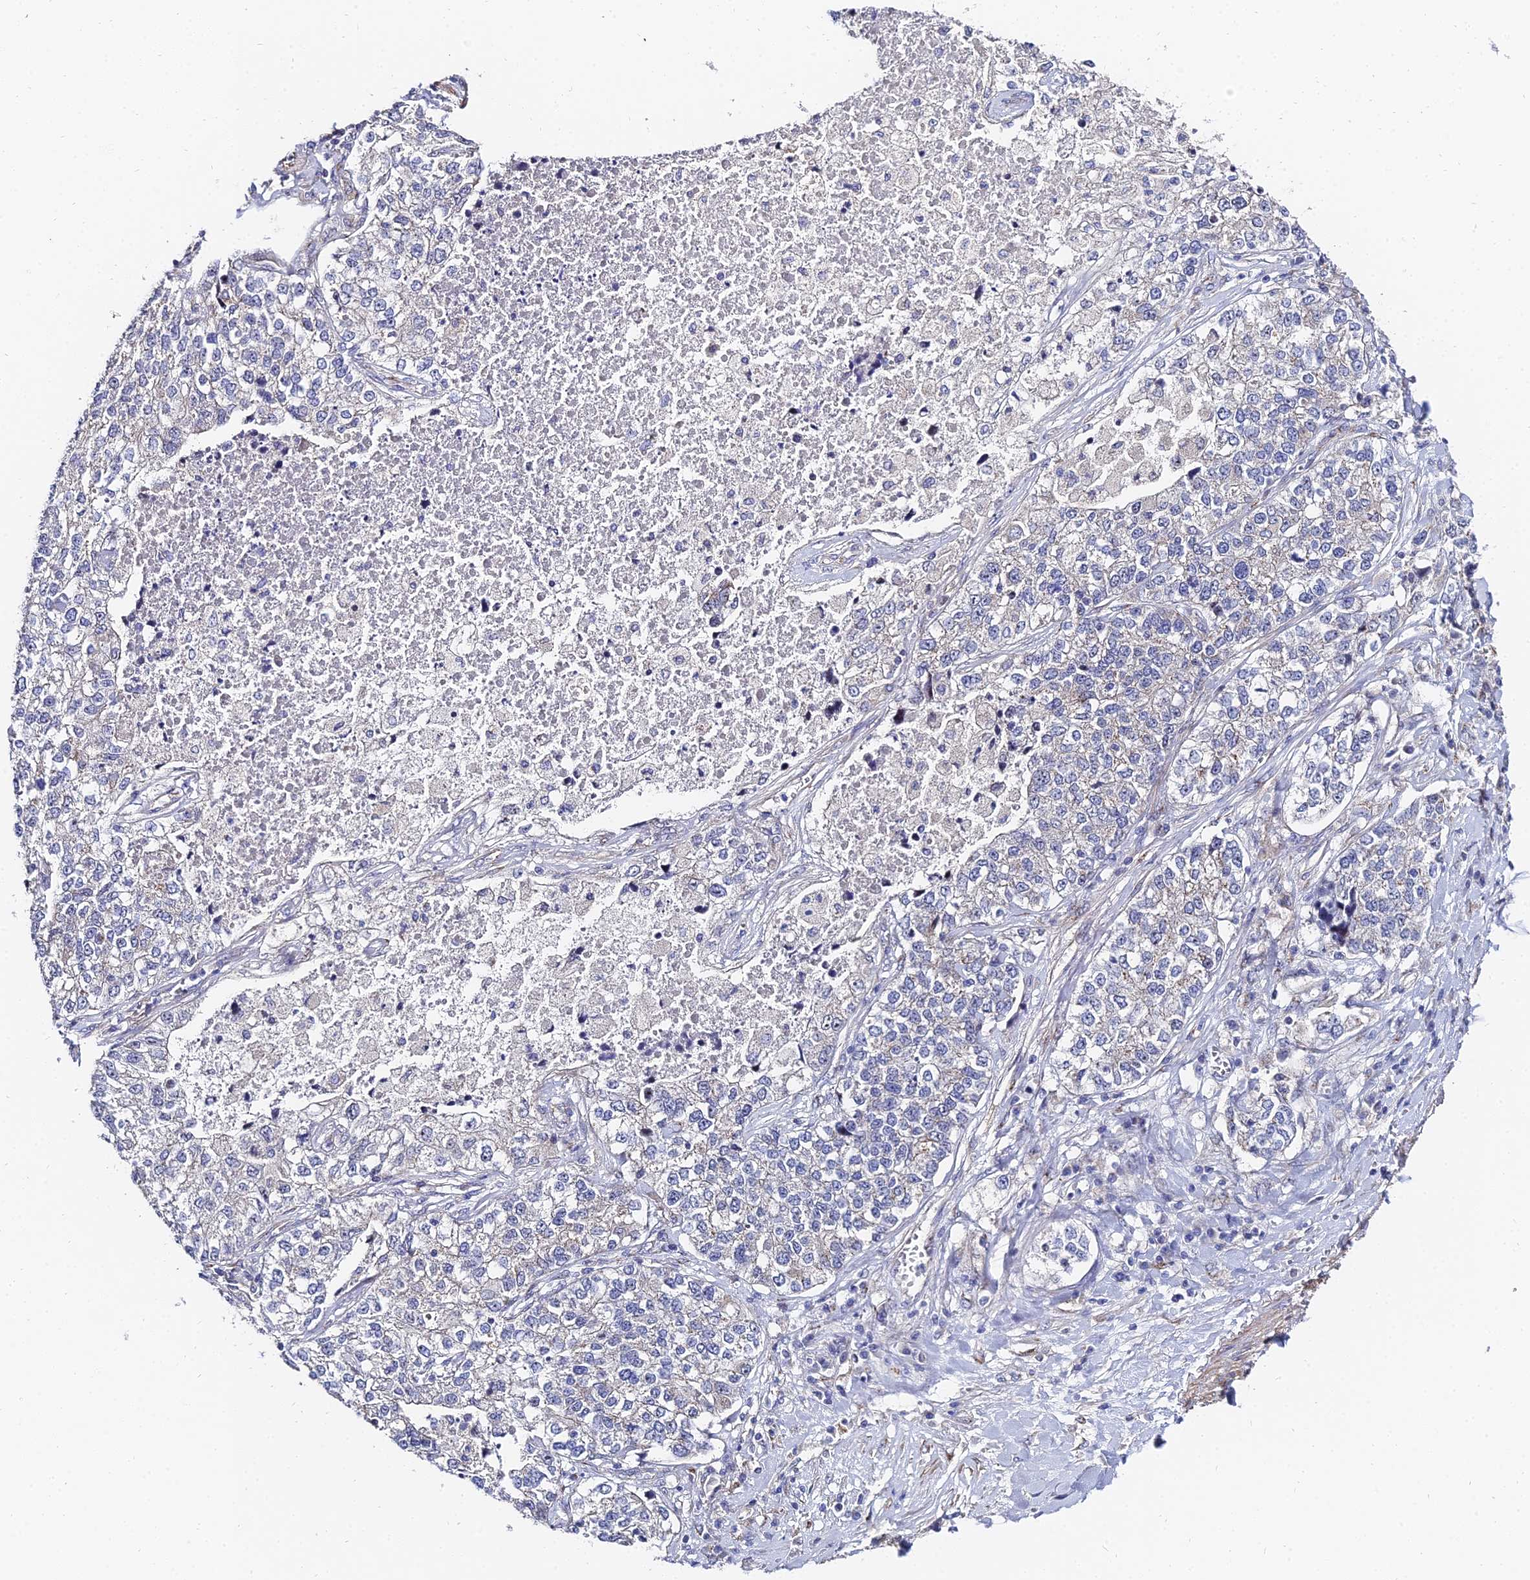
{"staining": {"intensity": "negative", "quantity": "none", "location": "none"}, "tissue": "lung cancer", "cell_type": "Tumor cells", "image_type": "cancer", "snomed": [{"axis": "morphology", "description": "Adenocarcinoma, NOS"}, {"axis": "topography", "description": "Lung"}], "caption": "Protein analysis of lung cancer (adenocarcinoma) shows no significant staining in tumor cells.", "gene": "BORCS8", "patient": {"sex": "male", "age": 49}}